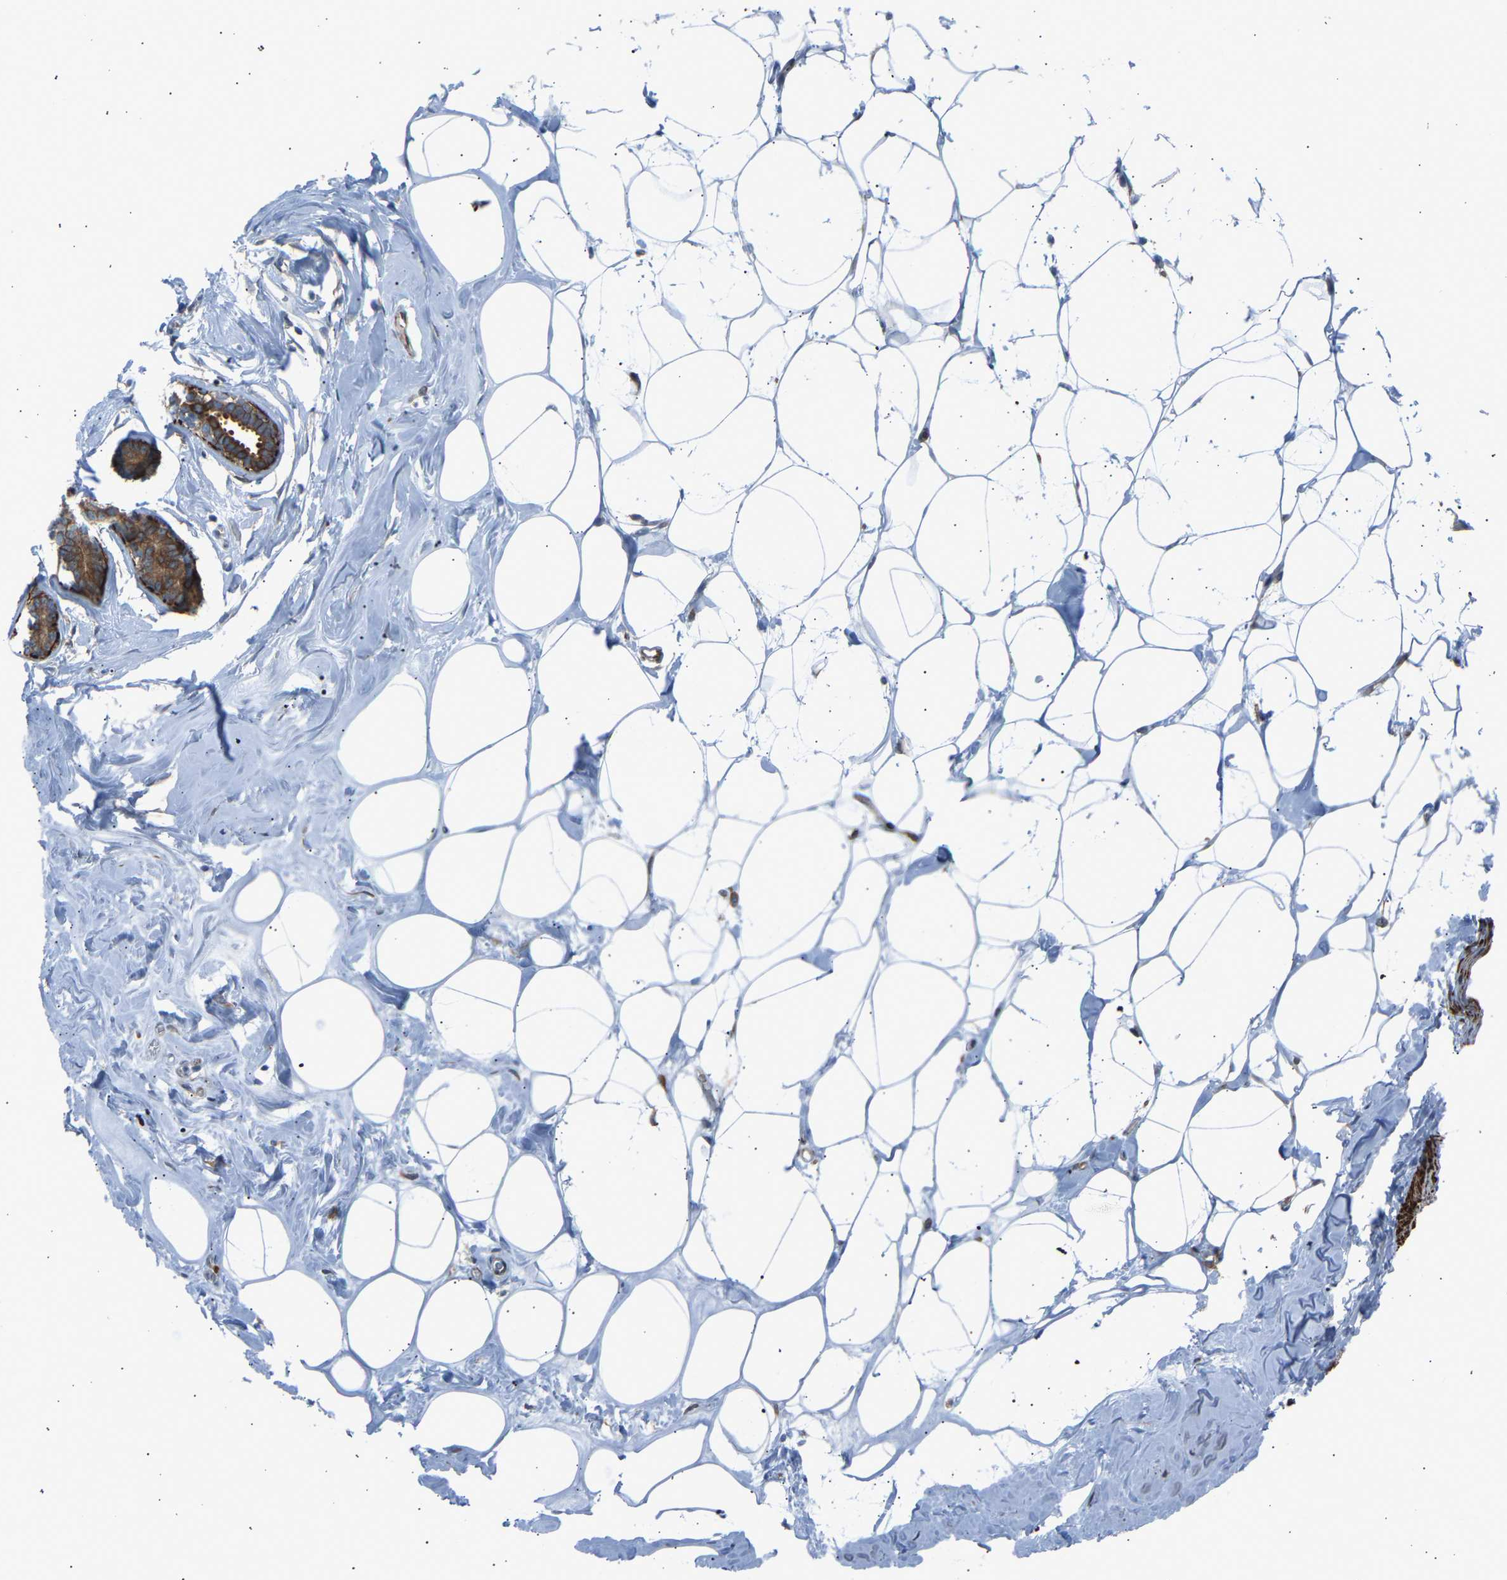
{"staining": {"intensity": "negative", "quantity": "none", "location": "none"}, "tissue": "adipose tissue", "cell_type": "Adipocytes", "image_type": "normal", "snomed": [{"axis": "morphology", "description": "Normal tissue, NOS"}, {"axis": "morphology", "description": "Fibrosis, NOS"}, {"axis": "topography", "description": "Breast"}, {"axis": "topography", "description": "Adipose tissue"}], "caption": "There is no significant staining in adipocytes of adipose tissue. Brightfield microscopy of IHC stained with DAB (brown) and hematoxylin (blue), captured at high magnification.", "gene": "VPS41", "patient": {"sex": "female", "age": 39}}